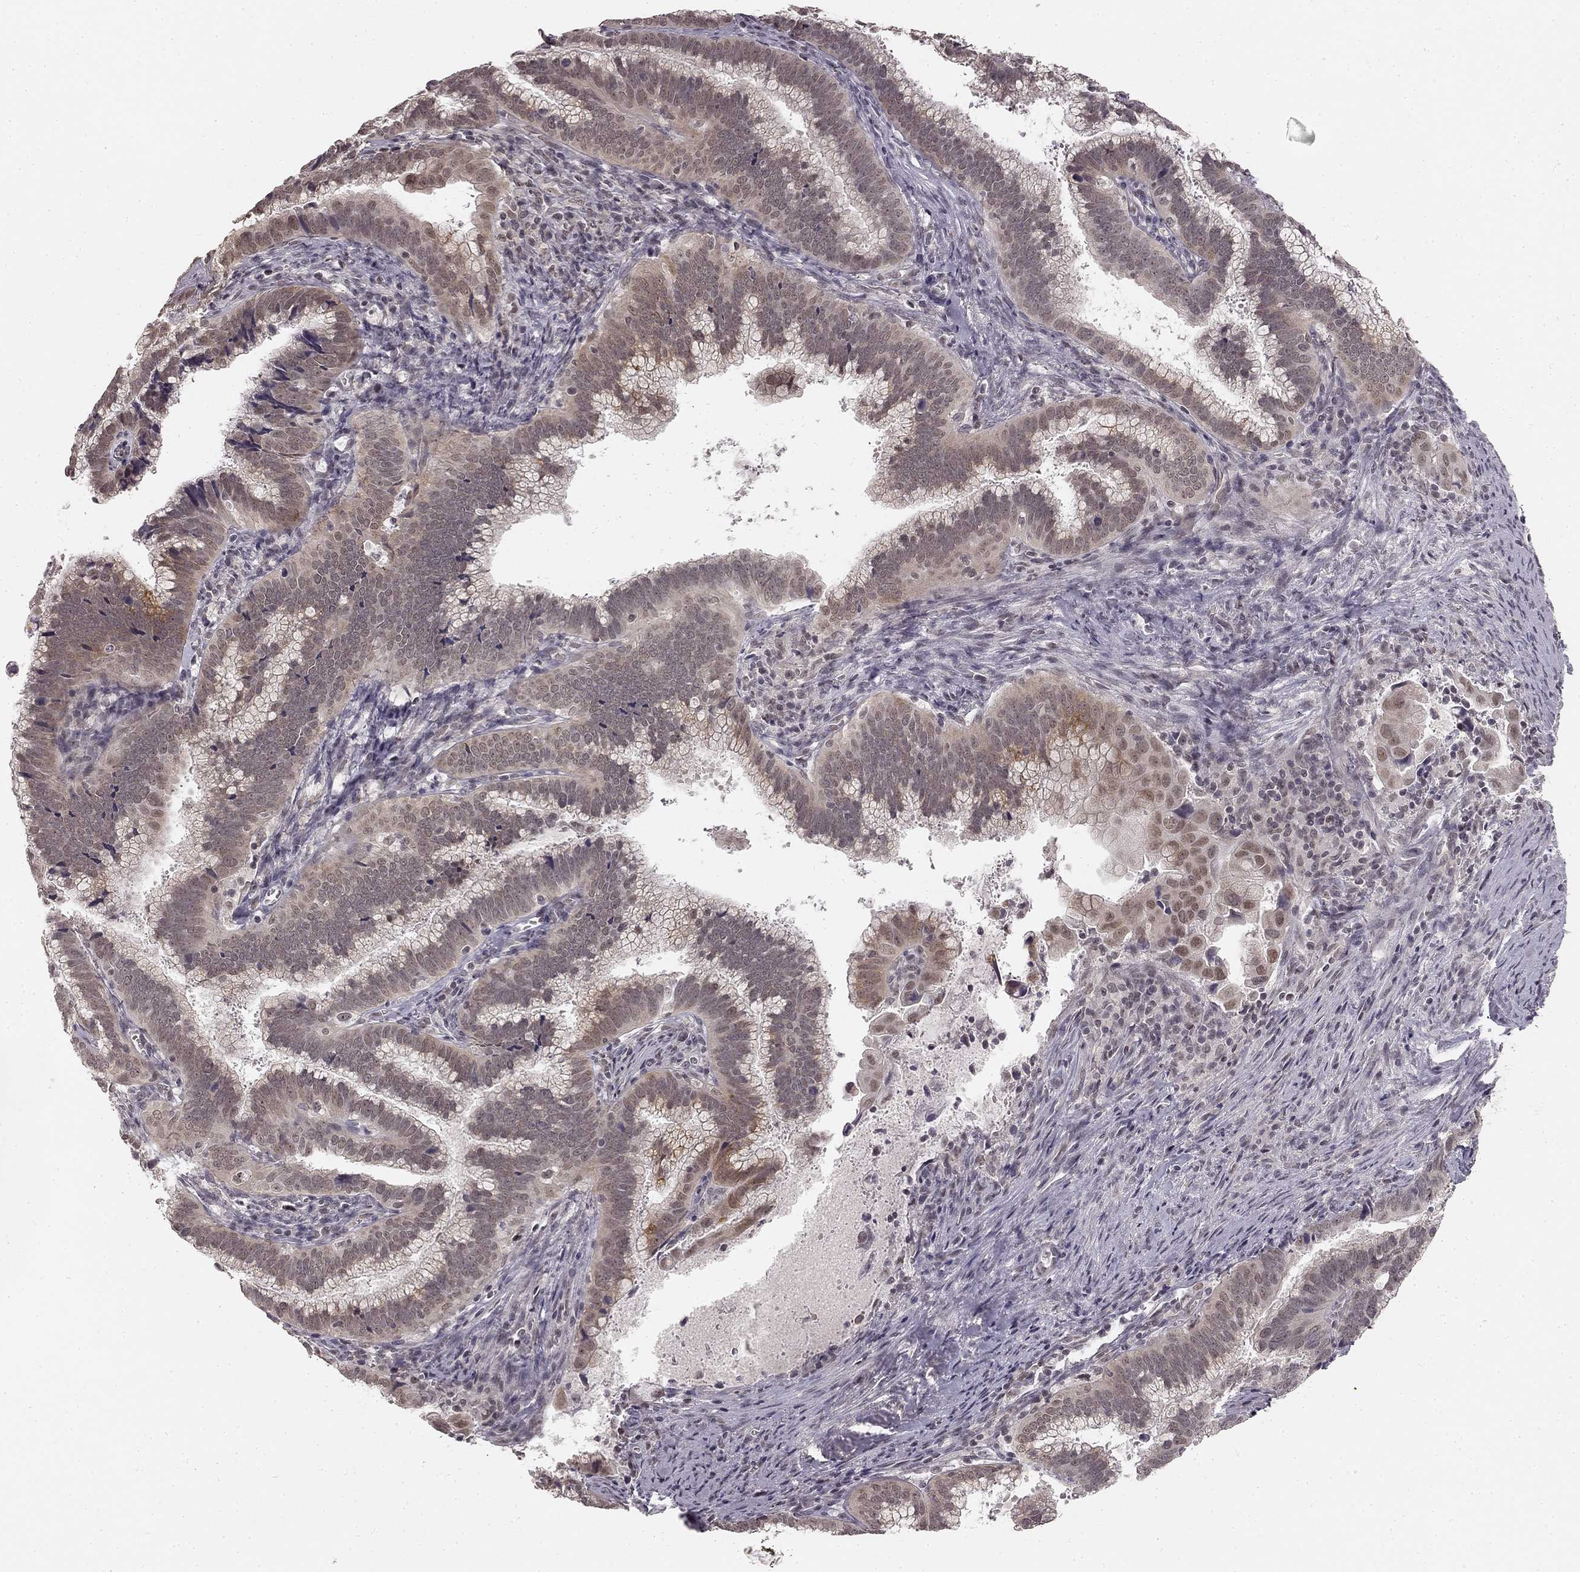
{"staining": {"intensity": "strong", "quantity": "<25%", "location": "cytoplasmic/membranous"}, "tissue": "cervical cancer", "cell_type": "Tumor cells", "image_type": "cancer", "snomed": [{"axis": "morphology", "description": "Adenocarcinoma, NOS"}, {"axis": "topography", "description": "Cervix"}], "caption": "A medium amount of strong cytoplasmic/membranous positivity is present in approximately <25% of tumor cells in cervical adenocarcinoma tissue.", "gene": "HCN4", "patient": {"sex": "female", "age": 61}}